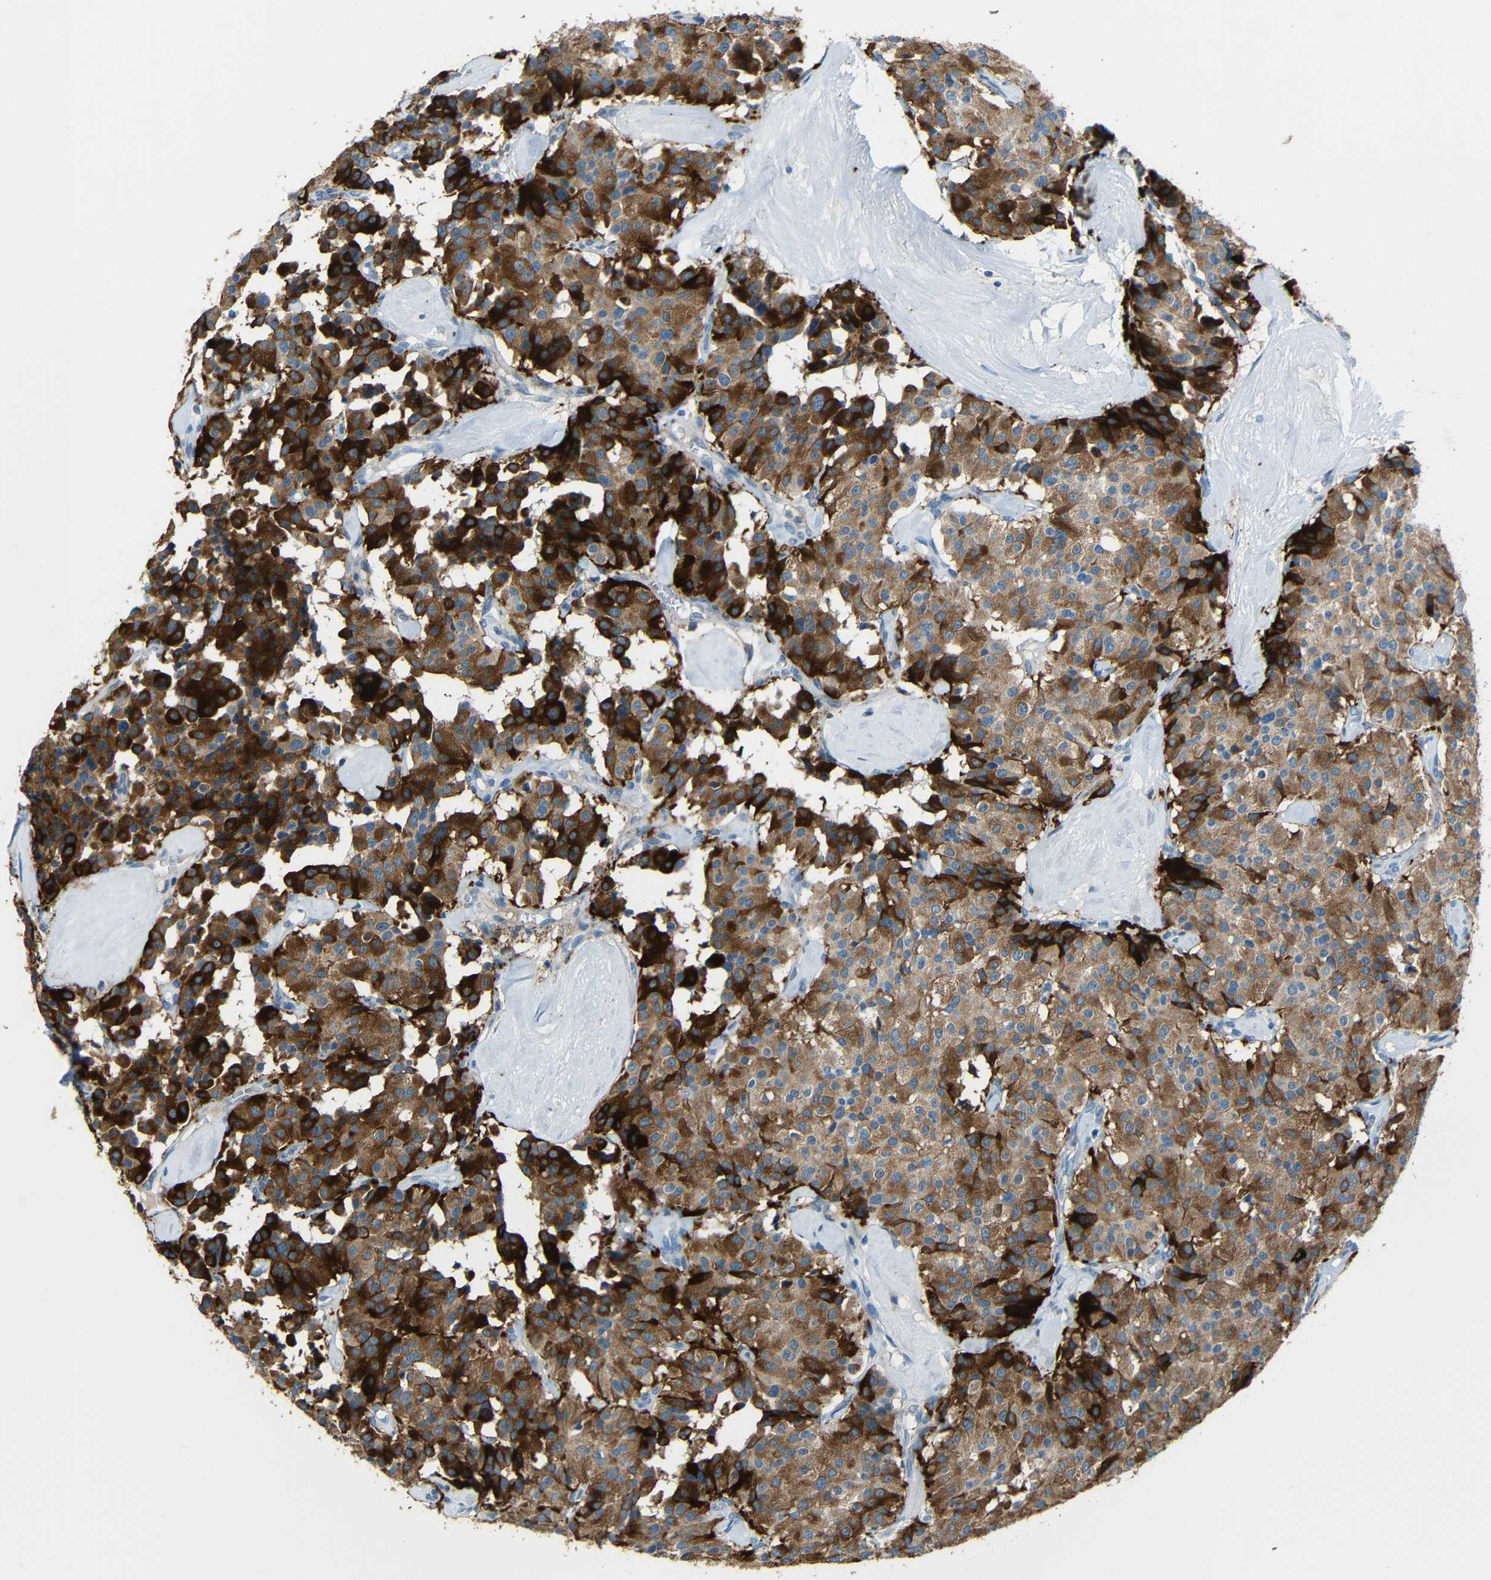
{"staining": {"intensity": "strong", "quantity": "25%-75%", "location": "cytoplasmic/membranous"}, "tissue": "carcinoid", "cell_type": "Tumor cells", "image_type": "cancer", "snomed": [{"axis": "morphology", "description": "Carcinoid, malignant, NOS"}, {"axis": "topography", "description": "Lung"}], "caption": "Brown immunohistochemical staining in human carcinoid (malignant) shows strong cytoplasmic/membranous positivity in approximately 25%-75% of tumor cells.", "gene": "DCLK1", "patient": {"sex": "male", "age": 30}}